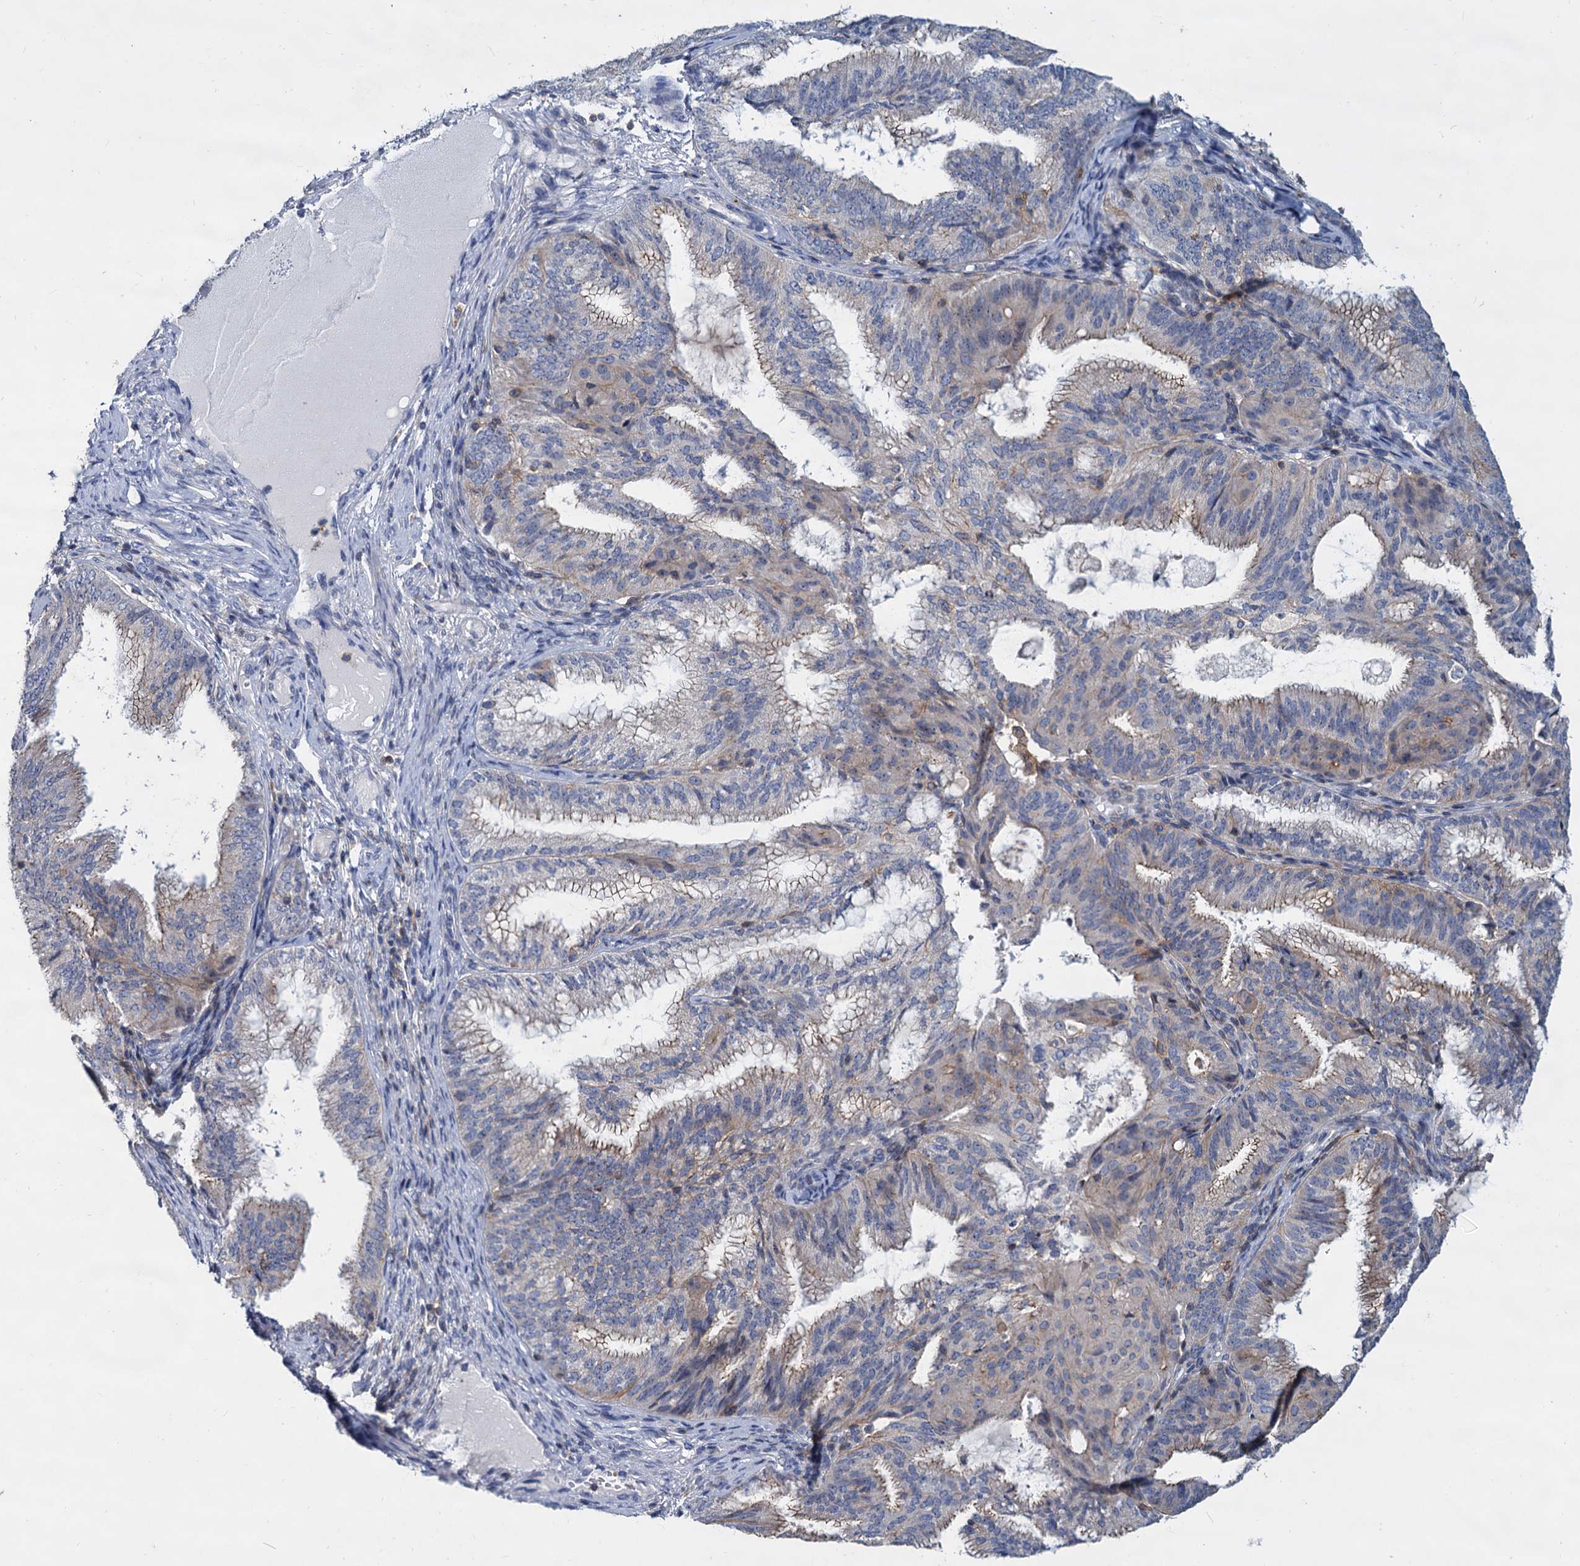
{"staining": {"intensity": "weak", "quantity": "<25%", "location": "cytoplasmic/membranous"}, "tissue": "endometrial cancer", "cell_type": "Tumor cells", "image_type": "cancer", "snomed": [{"axis": "morphology", "description": "Adenocarcinoma, NOS"}, {"axis": "topography", "description": "Endometrium"}], "caption": "DAB immunohistochemical staining of adenocarcinoma (endometrial) reveals no significant staining in tumor cells.", "gene": "LRCH4", "patient": {"sex": "female", "age": 49}}